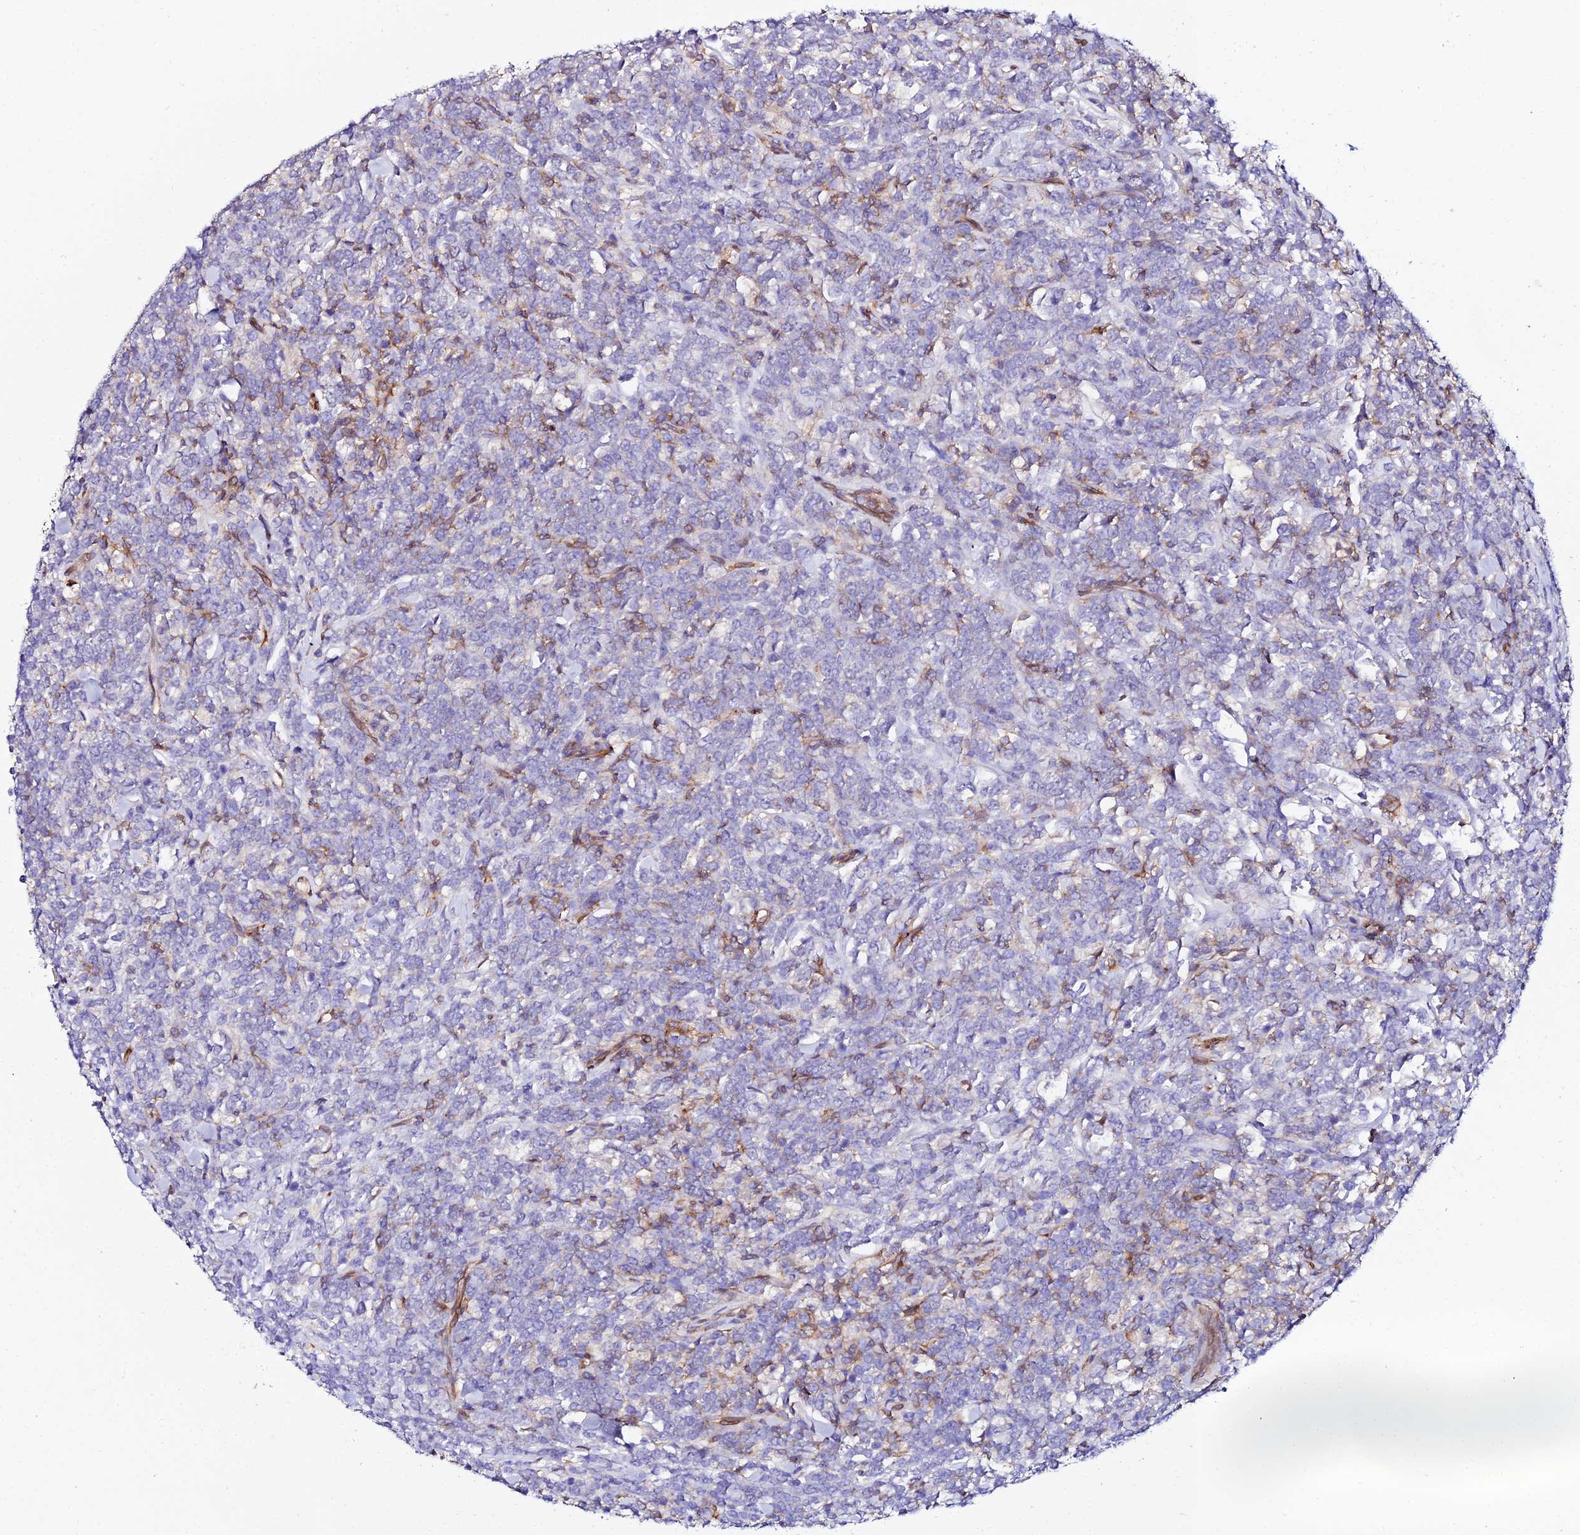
{"staining": {"intensity": "negative", "quantity": "none", "location": "none"}, "tissue": "lymphoma", "cell_type": "Tumor cells", "image_type": "cancer", "snomed": [{"axis": "morphology", "description": "Malignant lymphoma, non-Hodgkin's type, High grade"}, {"axis": "topography", "description": "Small intestine"}], "caption": "Micrograph shows no protein positivity in tumor cells of high-grade malignant lymphoma, non-Hodgkin's type tissue. Brightfield microscopy of IHC stained with DAB (3,3'-diaminobenzidine) (brown) and hematoxylin (blue), captured at high magnification.", "gene": "TRPV2", "patient": {"sex": "male", "age": 8}}